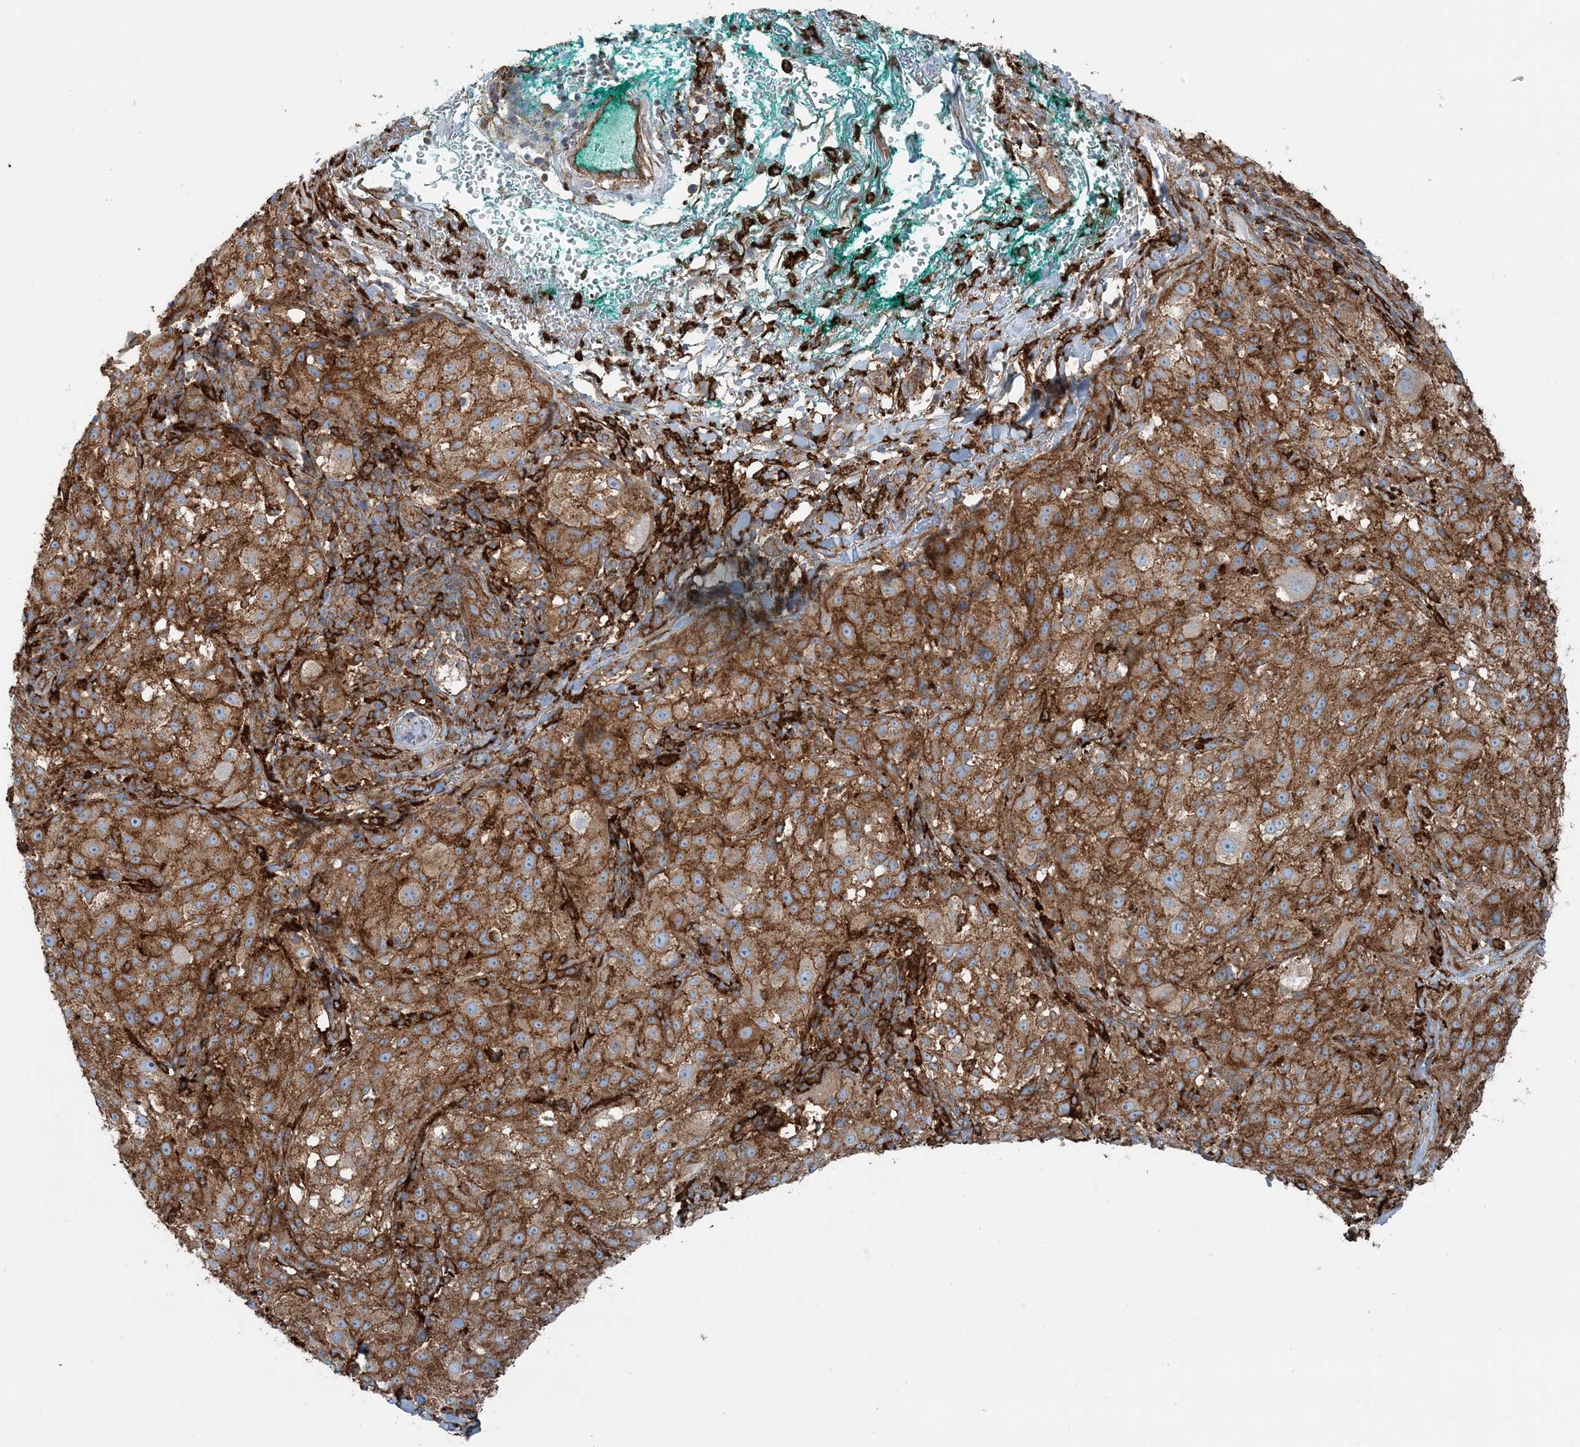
{"staining": {"intensity": "strong", "quantity": ">75%", "location": "cytoplasmic/membranous"}, "tissue": "melanoma", "cell_type": "Tumor cells", "image_type": "cancer", "snomed": [{"axis": "morphology", "description": "Necrosis, NOS"}, {"axis": "morphology", "description": "Malignant melanoma, NOS"}, {"axis": "topography", "description": "Skin"}], "caption": "An immunohistochemistry (IHC) image of neoplastic tissue is shown. Protein staining in brown shows strong cytoplasmic/membranous positivity in melanoma within tumor cells. (brown staining indicates protein expression, while blue staining denotes nuclei).", "gene": "SNX2", "patient": {"sex": "female", "age": 87}}